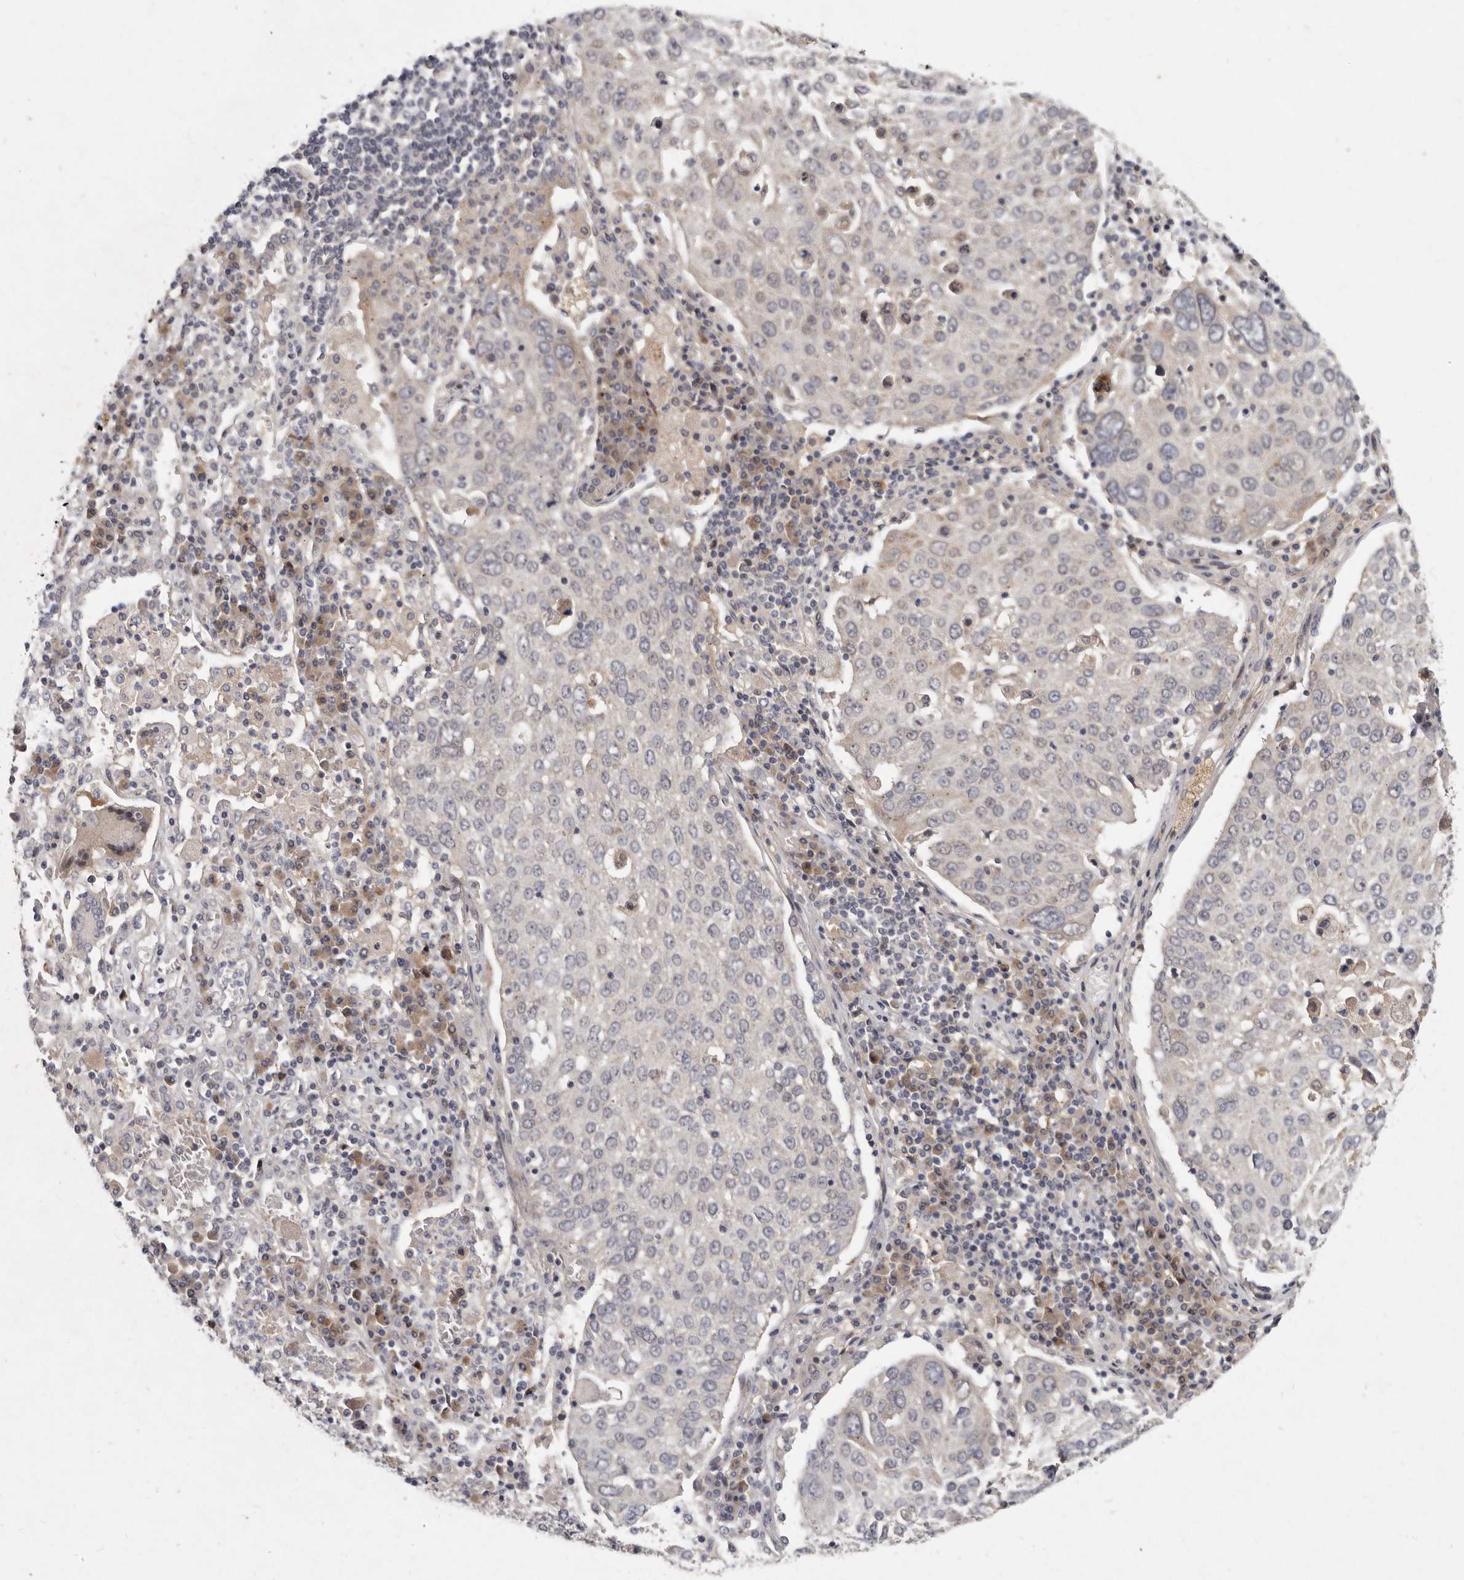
{"staining": {"intensity": "negative", "quantity": "none", "location": "none"}, "tissue": "lung cancer", "cell_type": "Tumor cells", "image_type": "cancer", "snomed": [{"axis": "morphology", "description": "Squamous cell carcinoma, NOS"}, {"axis": "topography", "description": "Lung"}], "caption": "This is a photomicrograph of immunohistochemistry (IHC) staining of squamous cell carcinoma (lung), which shows no expression in tumor cells.", "gene": "SLC22A1", "patient": {"sex": "male", "age": 65}}